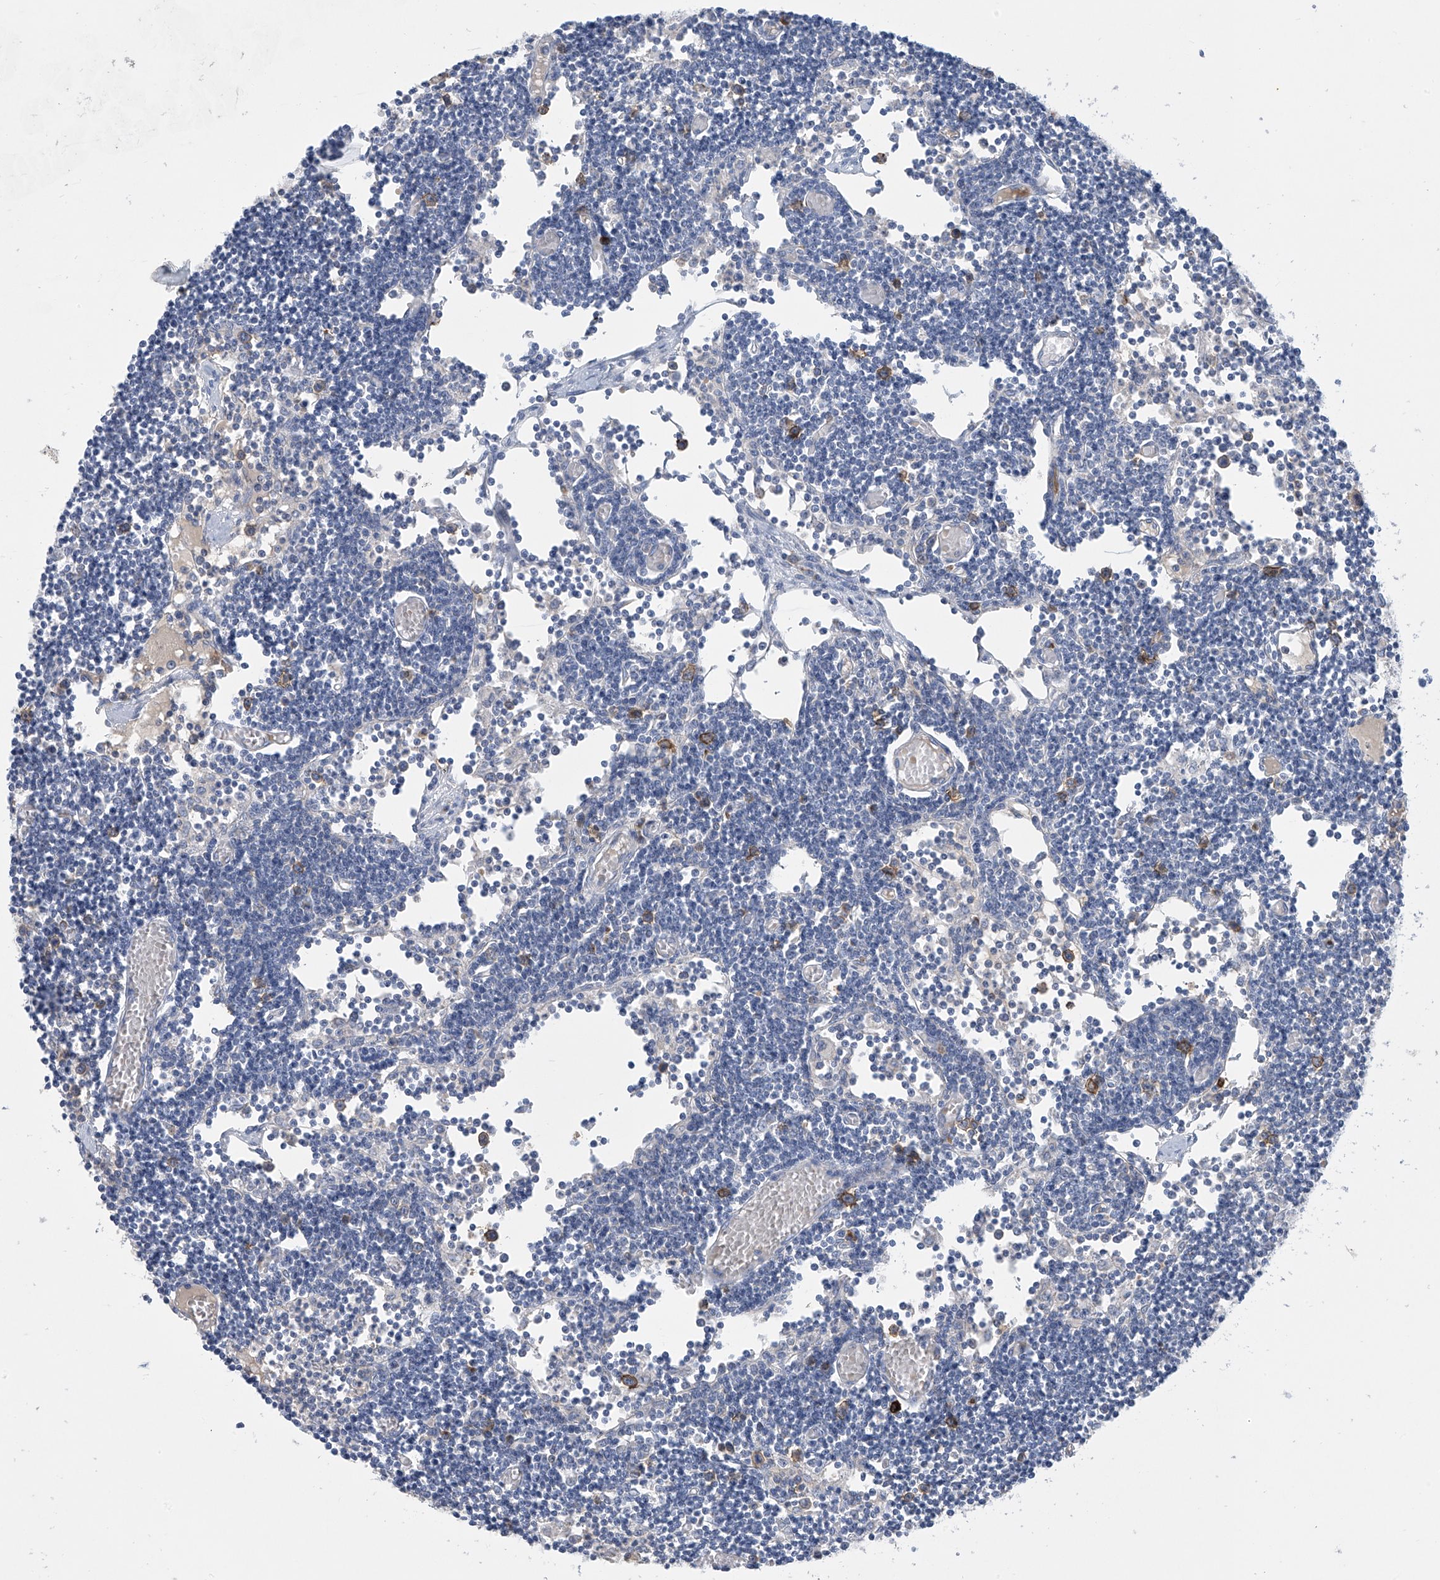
{"staining": {"intensity": "negative", "quantity": "none", "location": "none"}, "tissue": "lymph node", "cell_type": "Germinal center cells", "image_type": "normal", "snomed": [{"axis": "morphology", "description": "Normal tissue, NOS"}, {"axis": "topography", "description": "Lymph node"}], "caption": "There is no significant staining in germinal center cells of lymph node. The staining is performed using DAB (3,3'-diaminobenzidine) brown chromogen with nuclei counter-stained in using hematoxylin.", "gene": "SLCO4A1", "patient": {"sex": "female", "age": 11}}